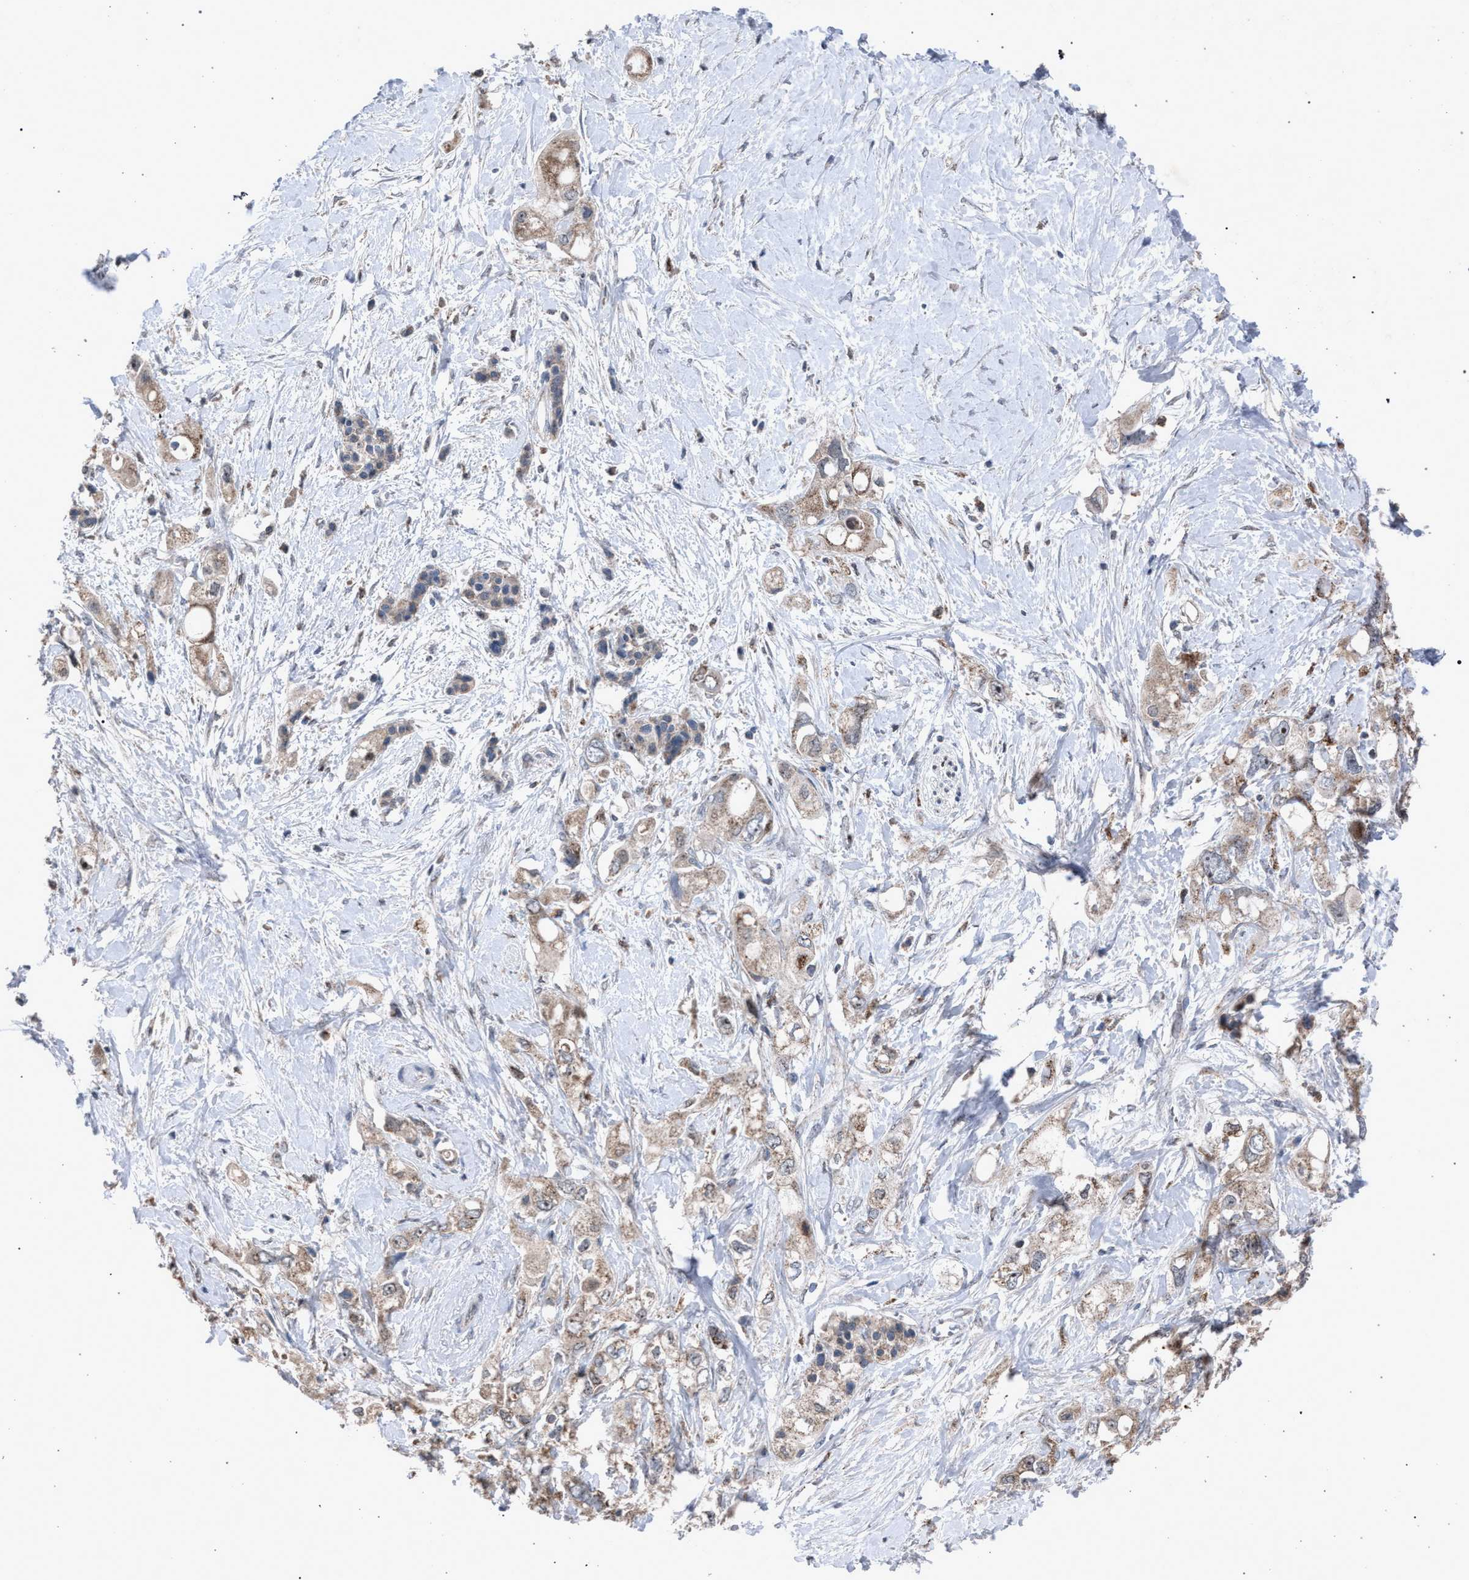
{"staining": {"intensity": "weak", "quantity": ">75%", "location": "cytoplasmic/membranous"}, "tissue": "pancreatic cancer", "cell_type": "Tumor cells", "image_type": "cancer", "snomed": [{"axis": "morphology", "description": "Adenocarcinoma, NOS"}, {"axis": "topography", "description": "Pancreas"}], "caption": "A photomicrograph of pancreatic adenocarcinoma stained for a protein displays weak cytoplasmic/membranous brown staining in tumor cells. (IHC, brightfield microscopy, high magnification).", "gene": "HSD17B4", "patient": {"sex": "female", "age": 56}}